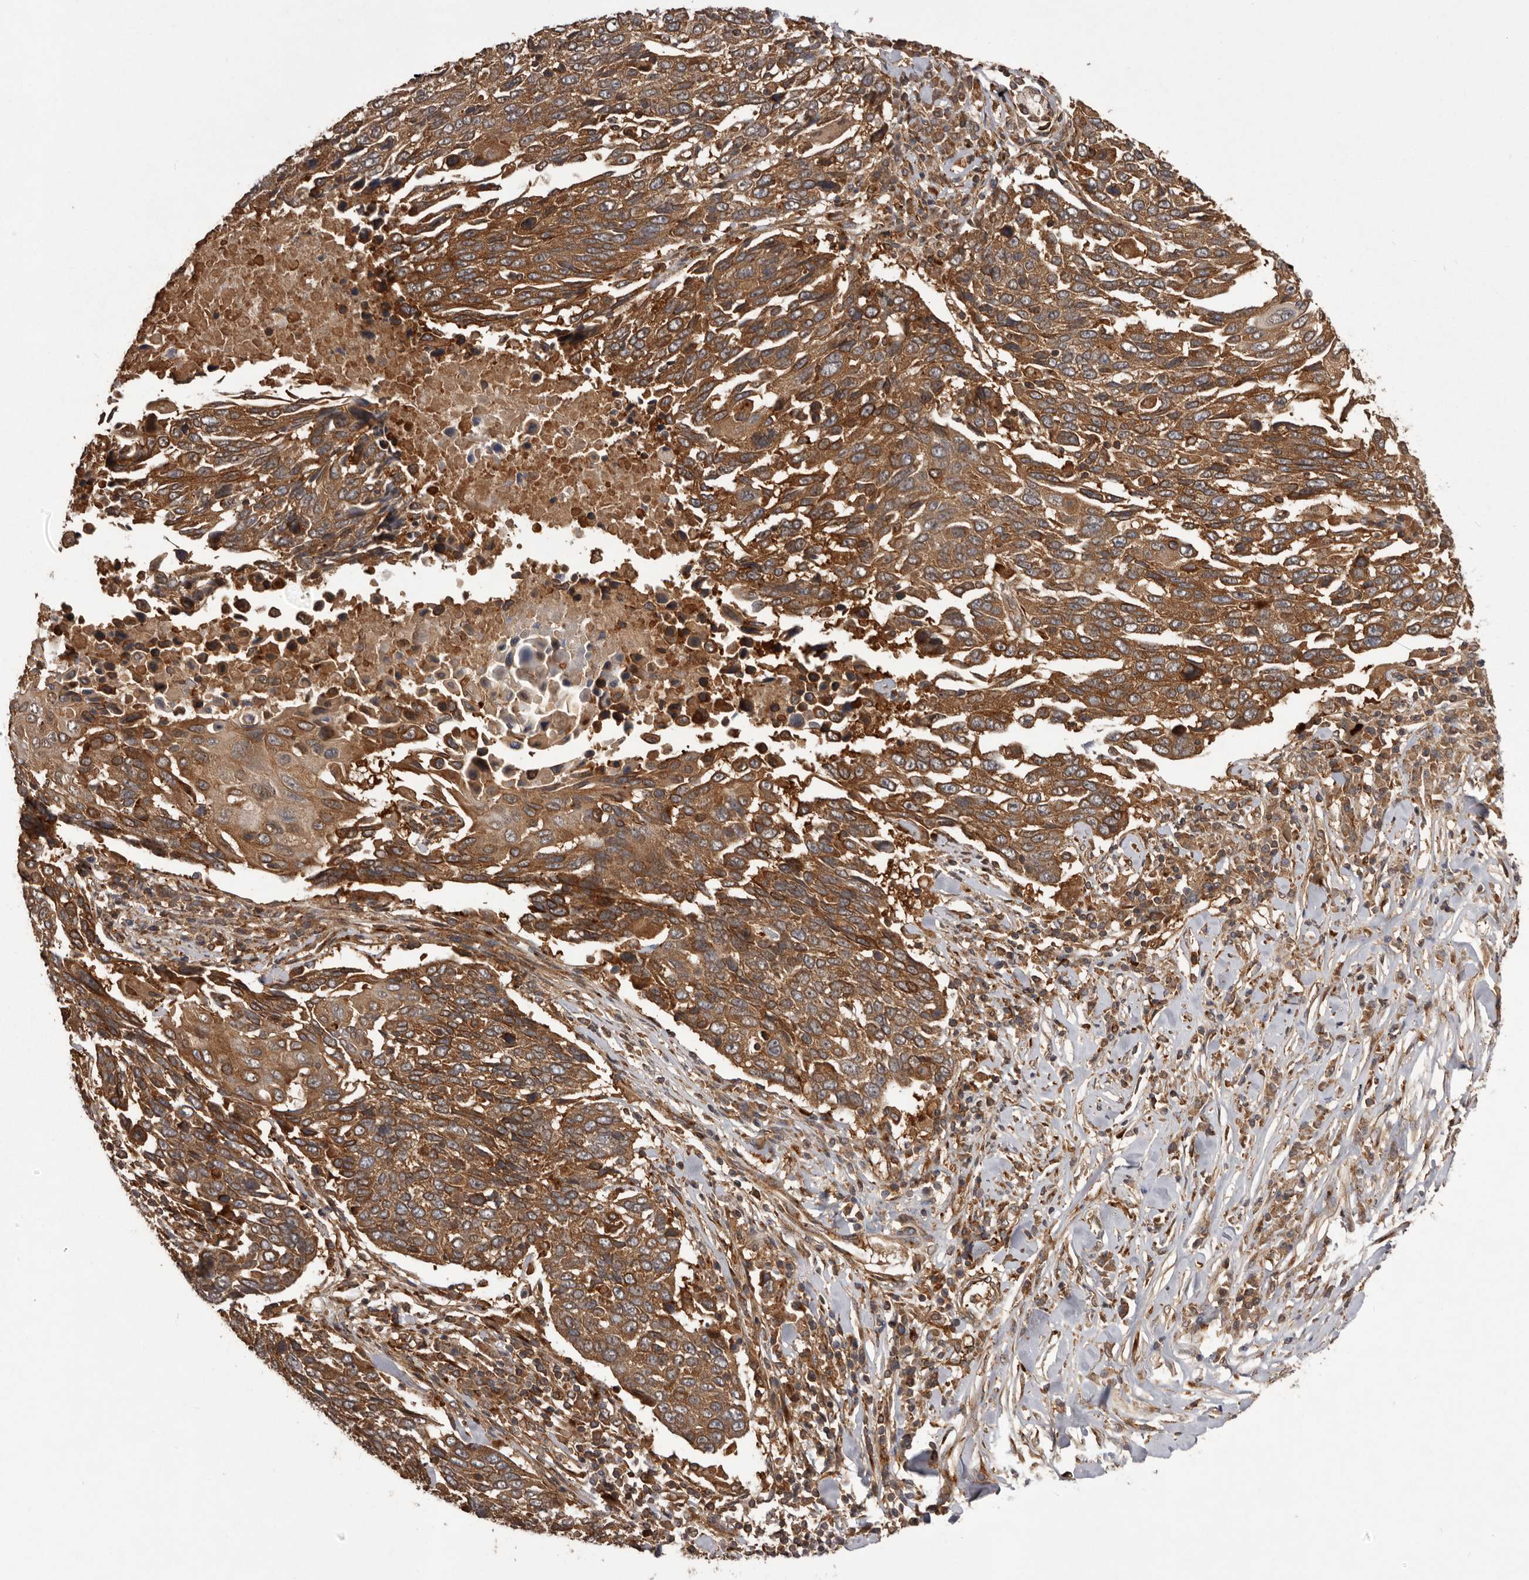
{"staining": {"intensity": "strong", "quantity": ">75%", "location": "cytoplasmic/membranous"}, "tissue": "lung cancer", "cell_type": "Tumor cells", "image_type": "cancer", "snomed": [{"axis": "morphology", "description": "Squamous cell carcinoma, NOS"}, {"axis": "topography", "description": "Lung"}], "caption": "This photomicrograph demonstrates squamous cell carcinoma (lung) stained with immunohistochemistry (IHC) to label a protein in brown. The cytoplasmic/membranous of tumor cells show strong positivity for the protein. Nuclei are counter-stained blue.", "gene": "SLC22A3", "patient": {"sex": "male", "age": 66}}